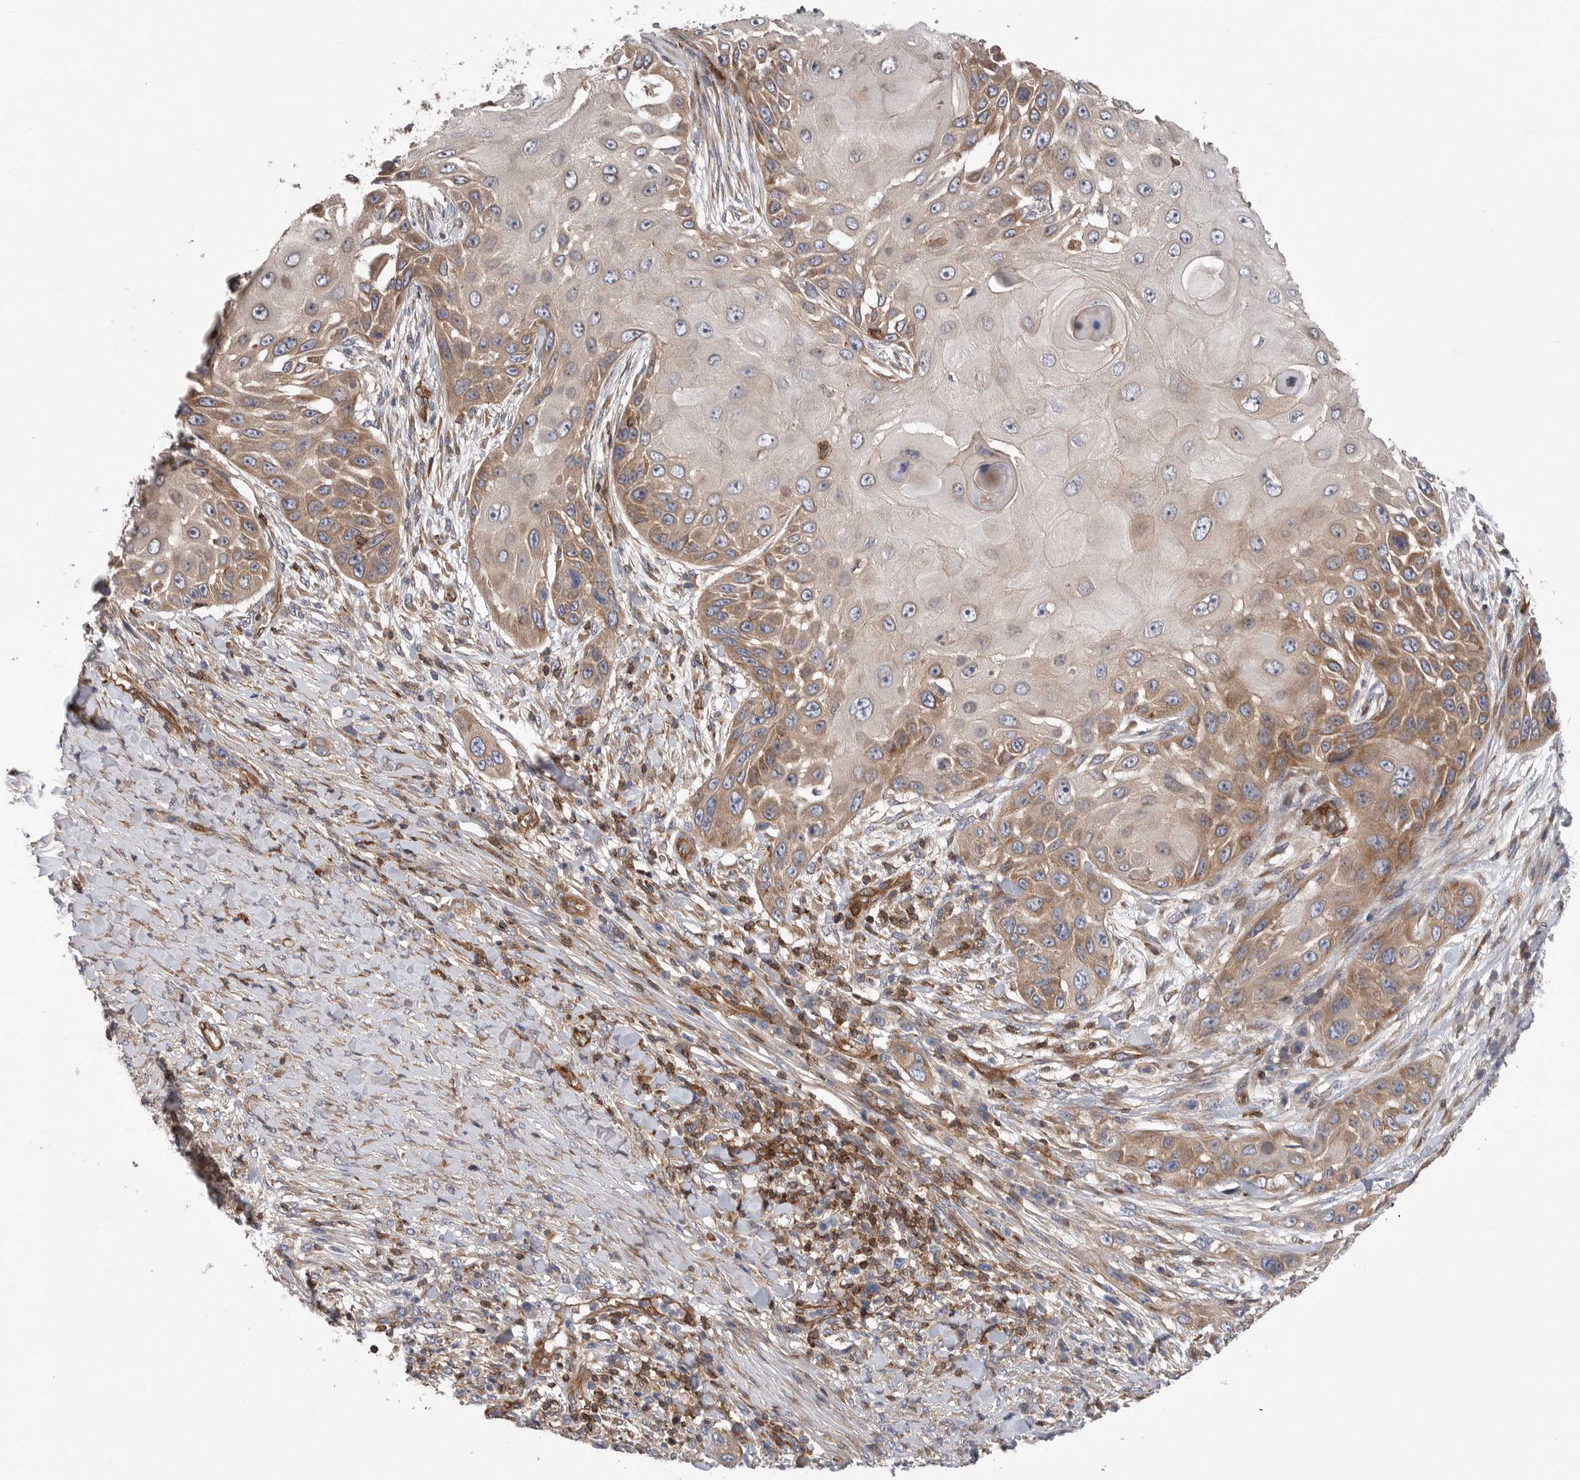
{"staining": {"intensity": "moderate", "quantity": "25%-75%", "location": "cytoplasmic/membranous"}, "tissue": "skin cancer", "cell_type": "Tumor cells", "image_type": "cancer", "snomed": [{"axis": "morphology", "description": "Squamous cell carcinoma, NOS"}, {"axis": "topography", "description": "Skin"}], "caption": "Skin cancer (squamous cell carcinoma) stained with a brown dye displays moderate cytoplasmic/membranous positive expression in approximately 25%-75% of tumor cells.", "gene": "PRKCH", "patient": {"sex": "female", "age": 44}}